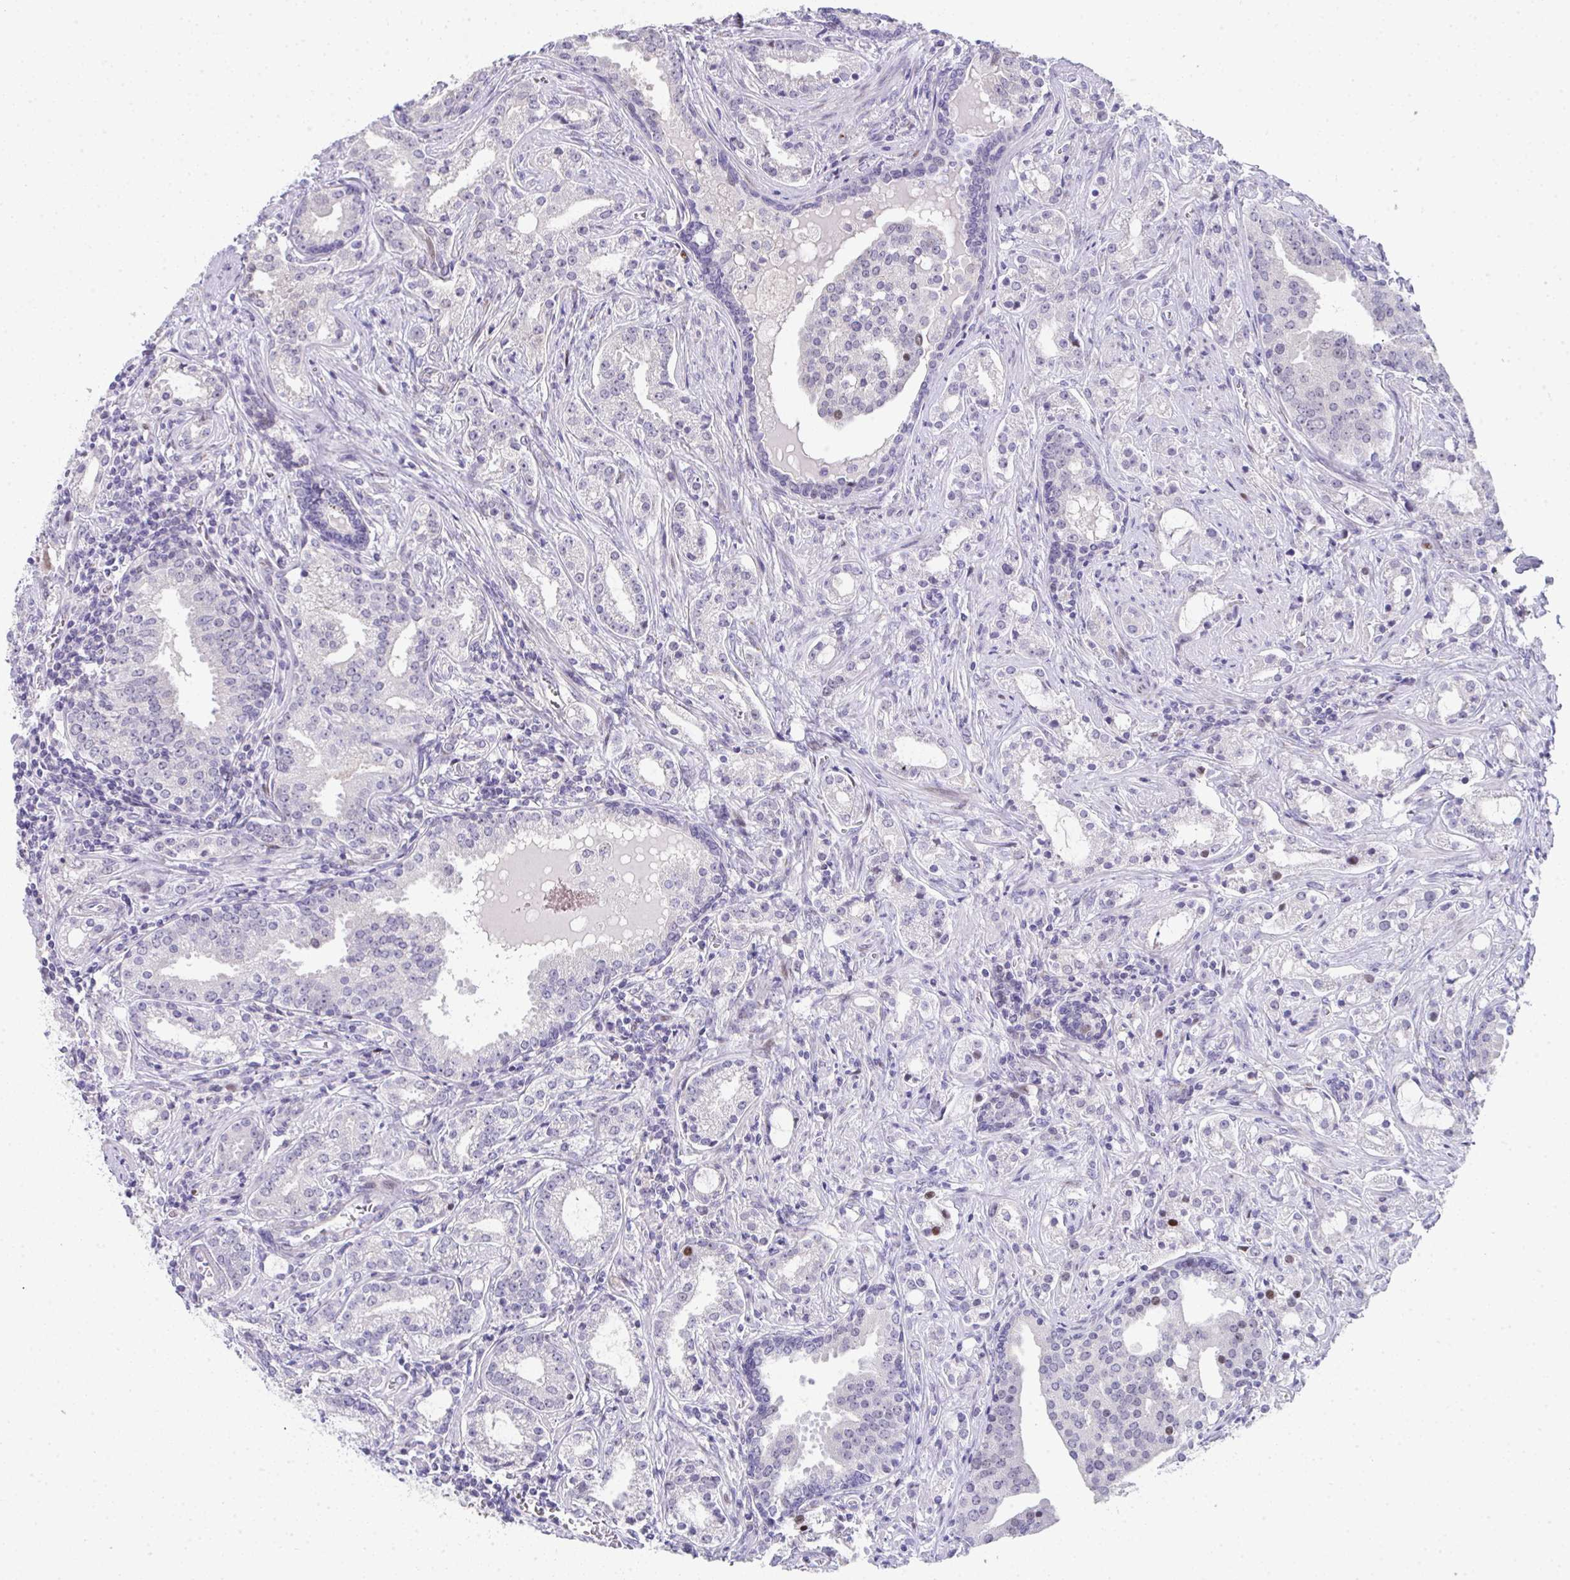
{"staining": {"intensity": "negative", "quantity": "none", "location": "none"}, "tissue": "prostate cancer", "cell_type": "Tumor cells", "image_type": "cancer", "snomed": [{"axis": "morphology", "description": "Adenocarcinoma, Medium grade"}, {"axis": "topography", "description": "Prostate"}], "caption": "Histopathology image shows no significant protein positivity in tumor cells of medium-grade adenocarcinoma (prostate).", "gene": "GALNT16", "patient": {"sex": "male", "age": 57}}